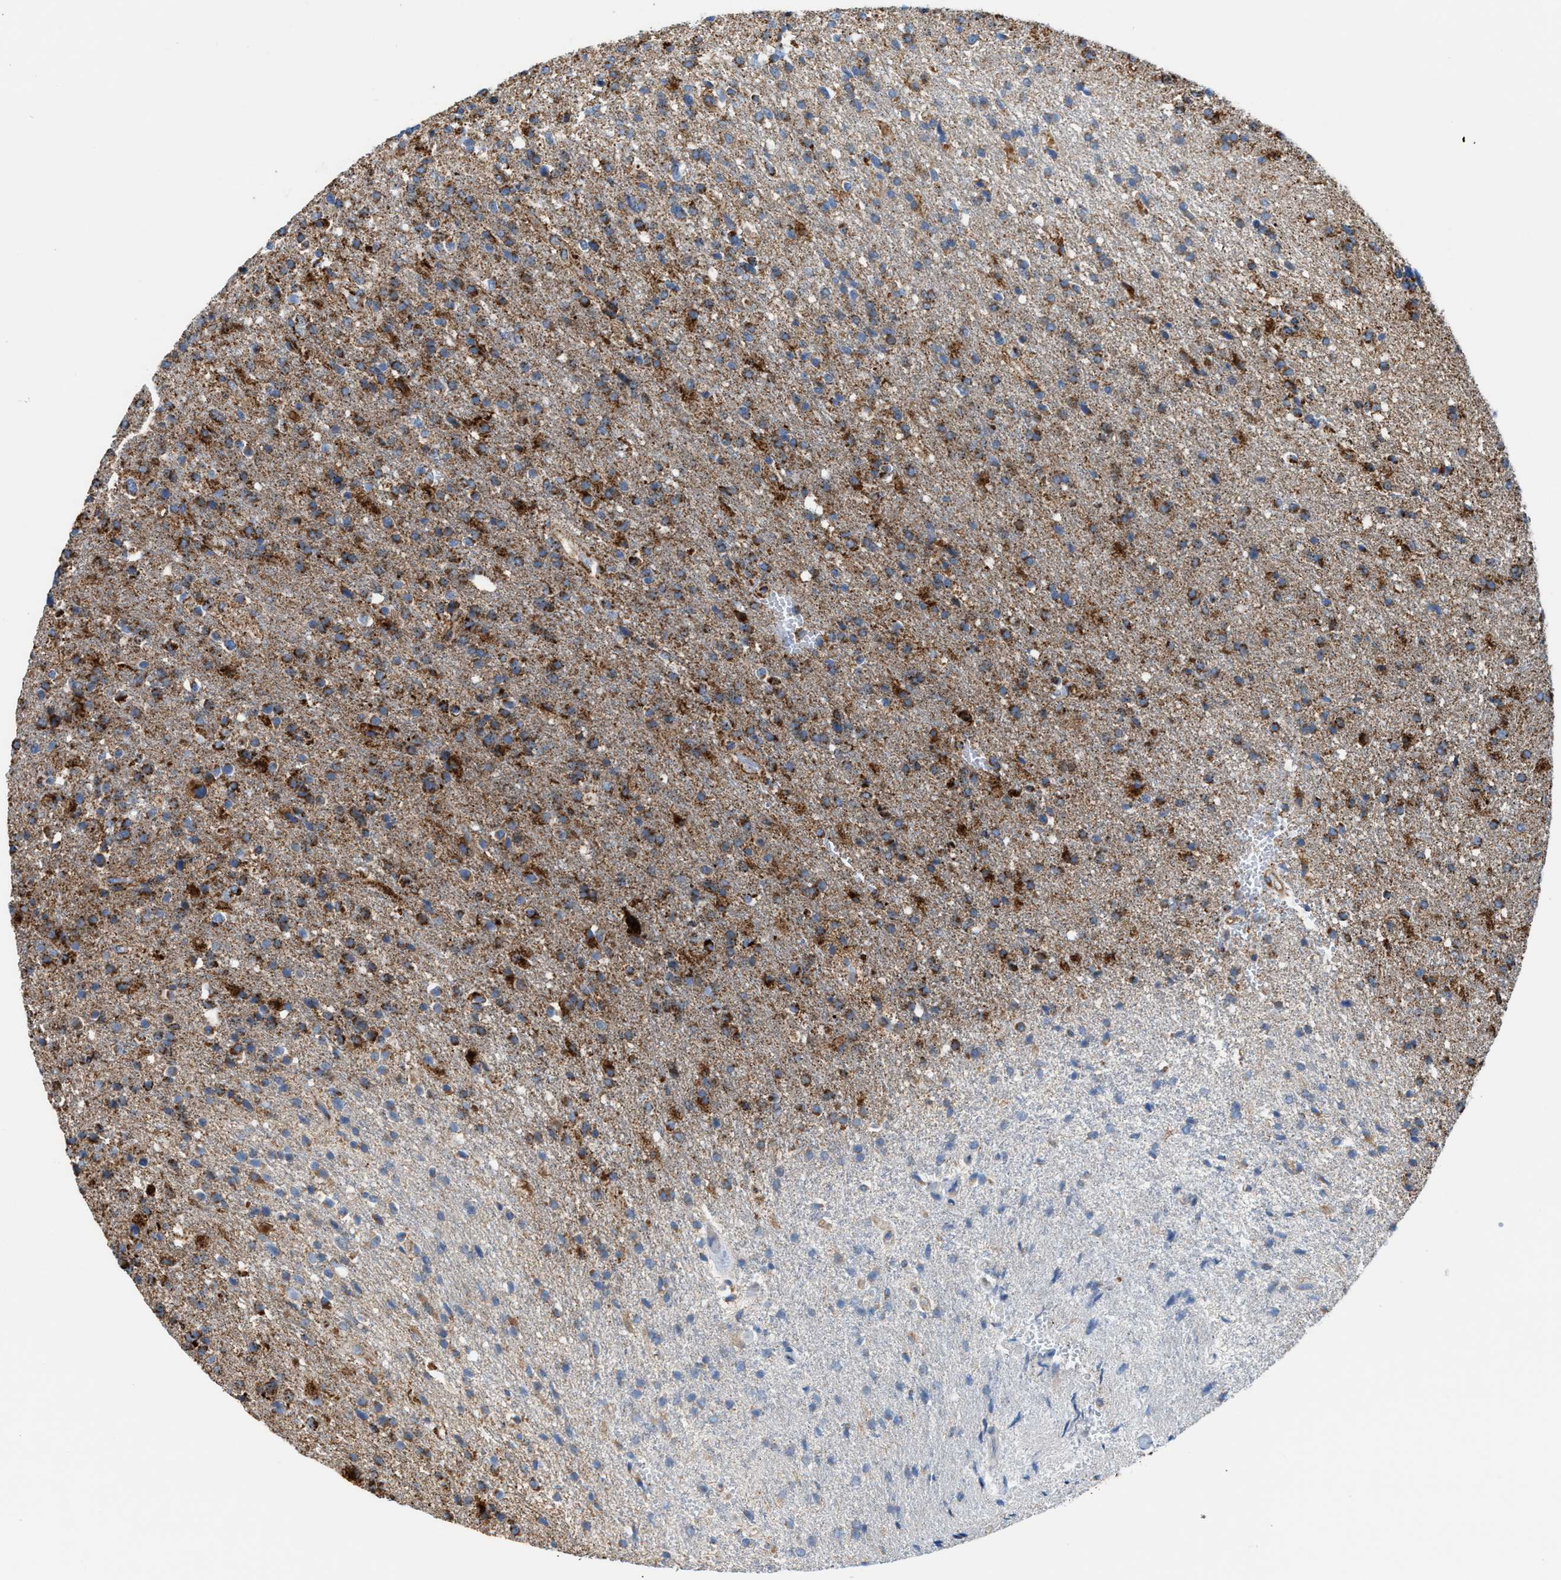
{"staining": {"intensity": "strong", "quantity": "25%-75%", "location": "cytoplasmic/membranous"}, "tissue": "glioma", "cell_type": "Tumor cells", "image_type": "cancer", "snomed": [{"axis": "morphology", "description": "Glioma, malignant, High grade"}, {"axis": "topography", "description": "Brain"}], "caption": "Immunohistochemistry (IHC) (DAB) staining of malignant high-grade glioma exhibits strong cytoplasmic/membranous protein staining in approximately 25%-75% of tumor cells.", "gene": "ECHS1", "patient": {"sex": "male", "age": 72}}